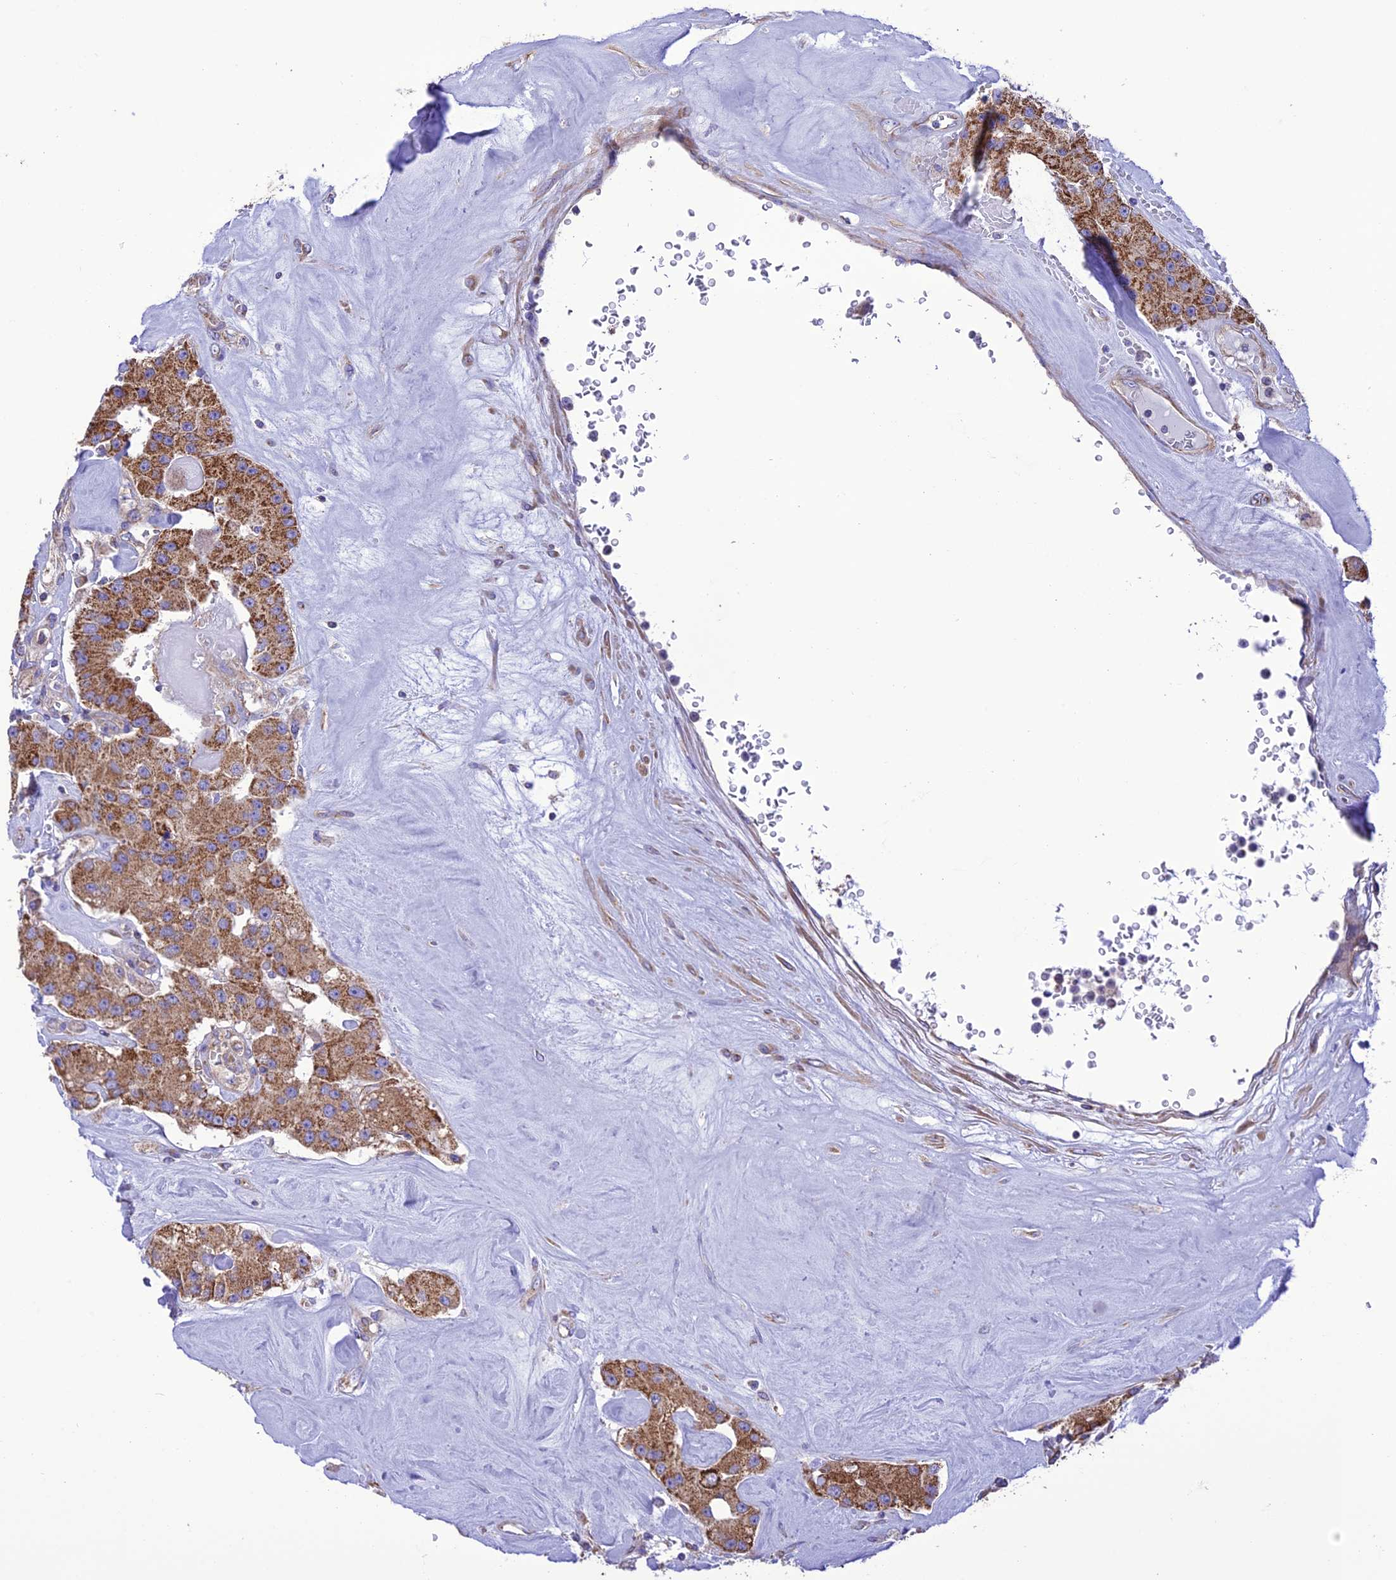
{"staining": {"intensity": "strong", "quantity": ">75%", "location": "cytoplasmic/membranous"}, "tissue": "carcinoid", "cell_type": "Tumor cells", "image_type": "cancer", "snomed": [{"axis": "morphology", "description": "Carcinoid, malignant, NOS"}, {"axis": "topography", "description": "Pancreas"}], "caption": "Immunohistochemical staining of malignant carcinoid exhibits high levels of strong cytoplasmic/membranous protein staining in approximately >75% of tumor cells.", "gene": "MAP3K12", "patient": {"sex": "male", "age": 41}}